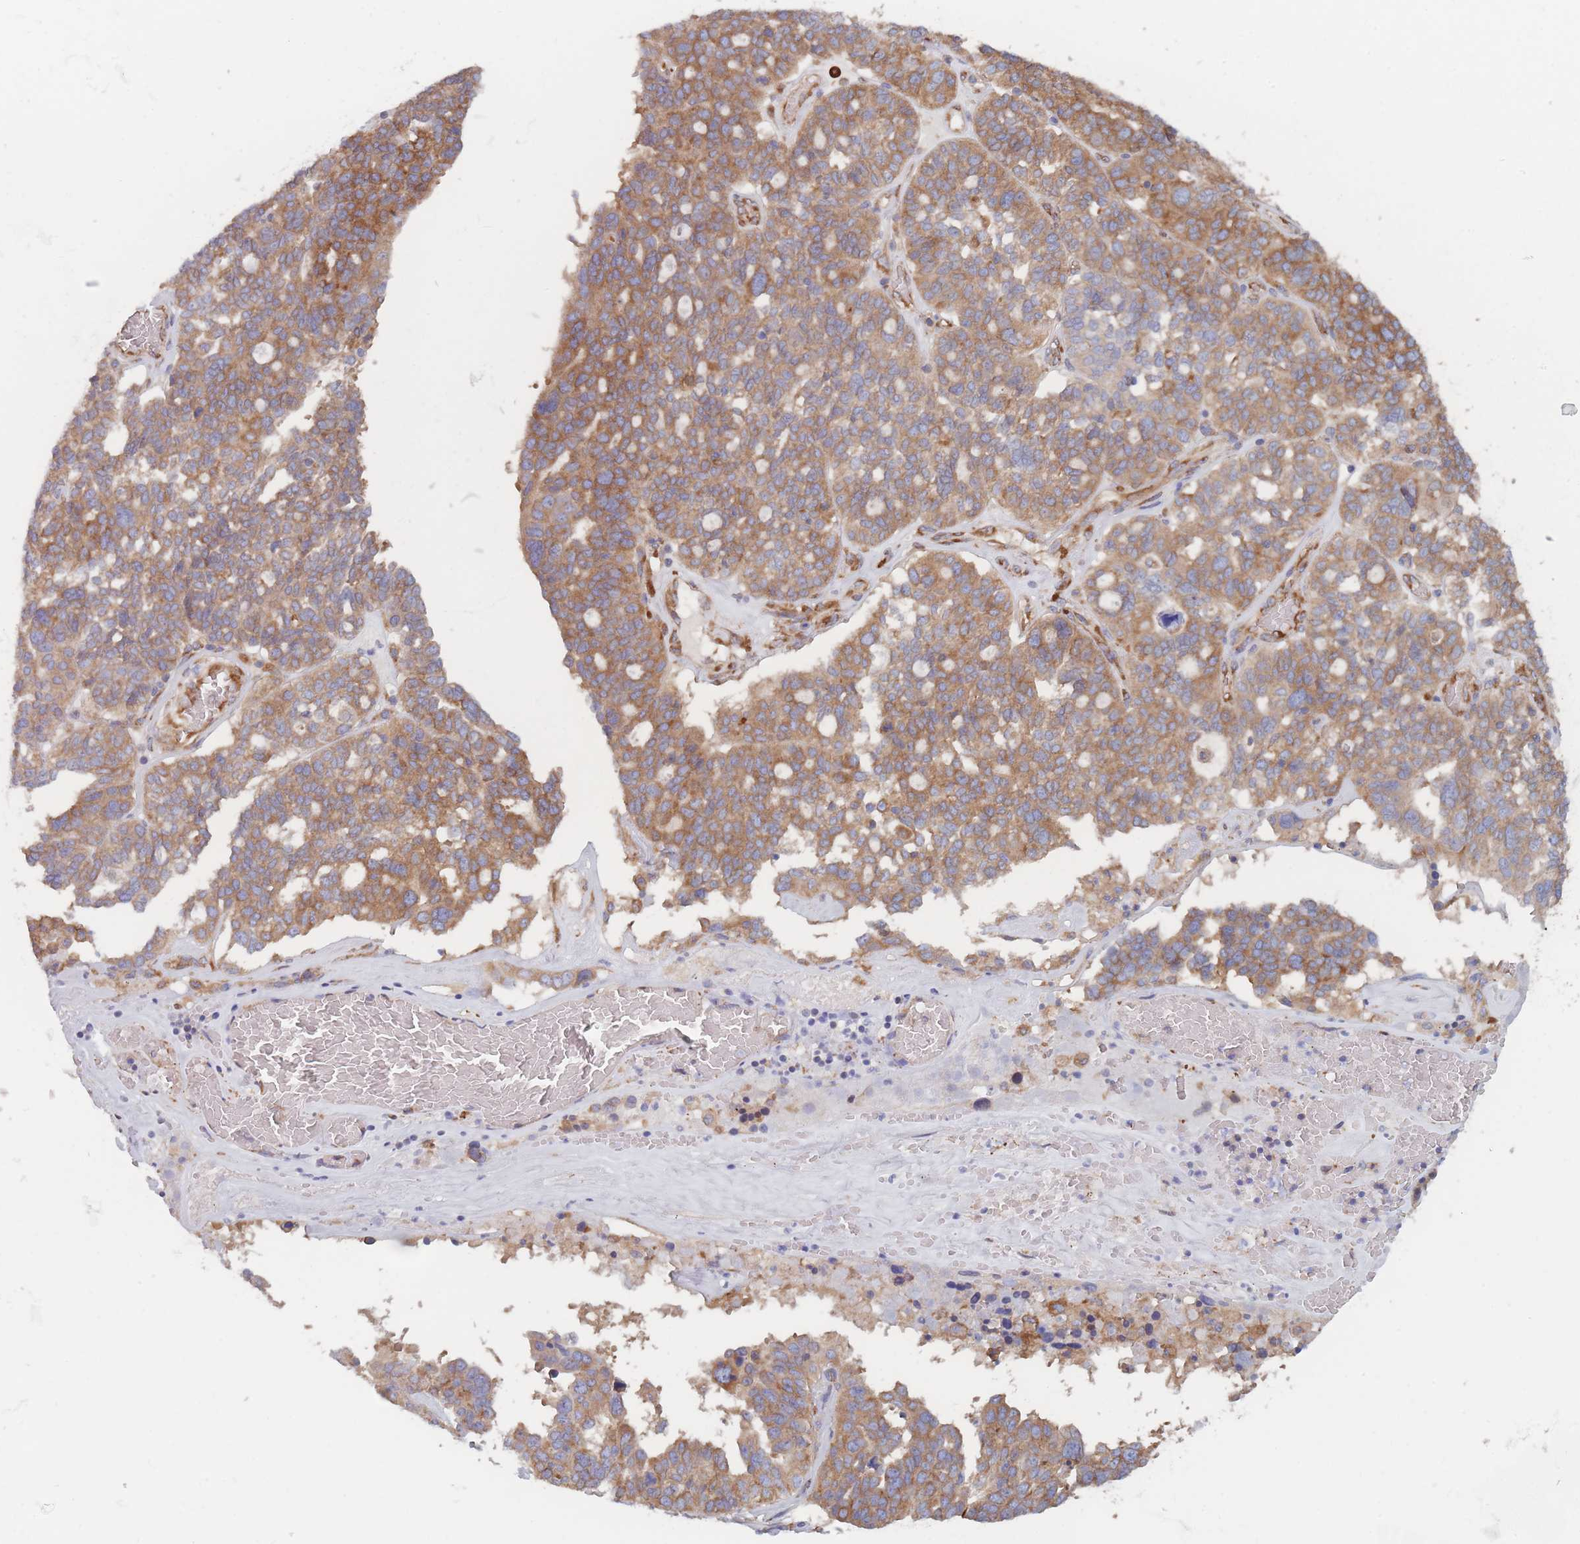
{"staining": {"intensity": "moderate", "quantity": ">75%", "location": "cytoplasmic/membranous"}, "tissue": "ovarian cancer", "cell_type": "Tumor cells", "image_type": "cancer", "snomed": [{"axis": "morphology", "description": "Cystadenocarcinoma, serous, NOS"}, {"axis": "topography", "description": "Ovary"}], "caption": "Tumor cells show moderate cytoplasmic/membranous expression in about >75% of cells in ovarian cancer (serous cystadenocarcinoma).", "gene": "EEF1B2", "patient": {"sex": "female", "age": 59}}